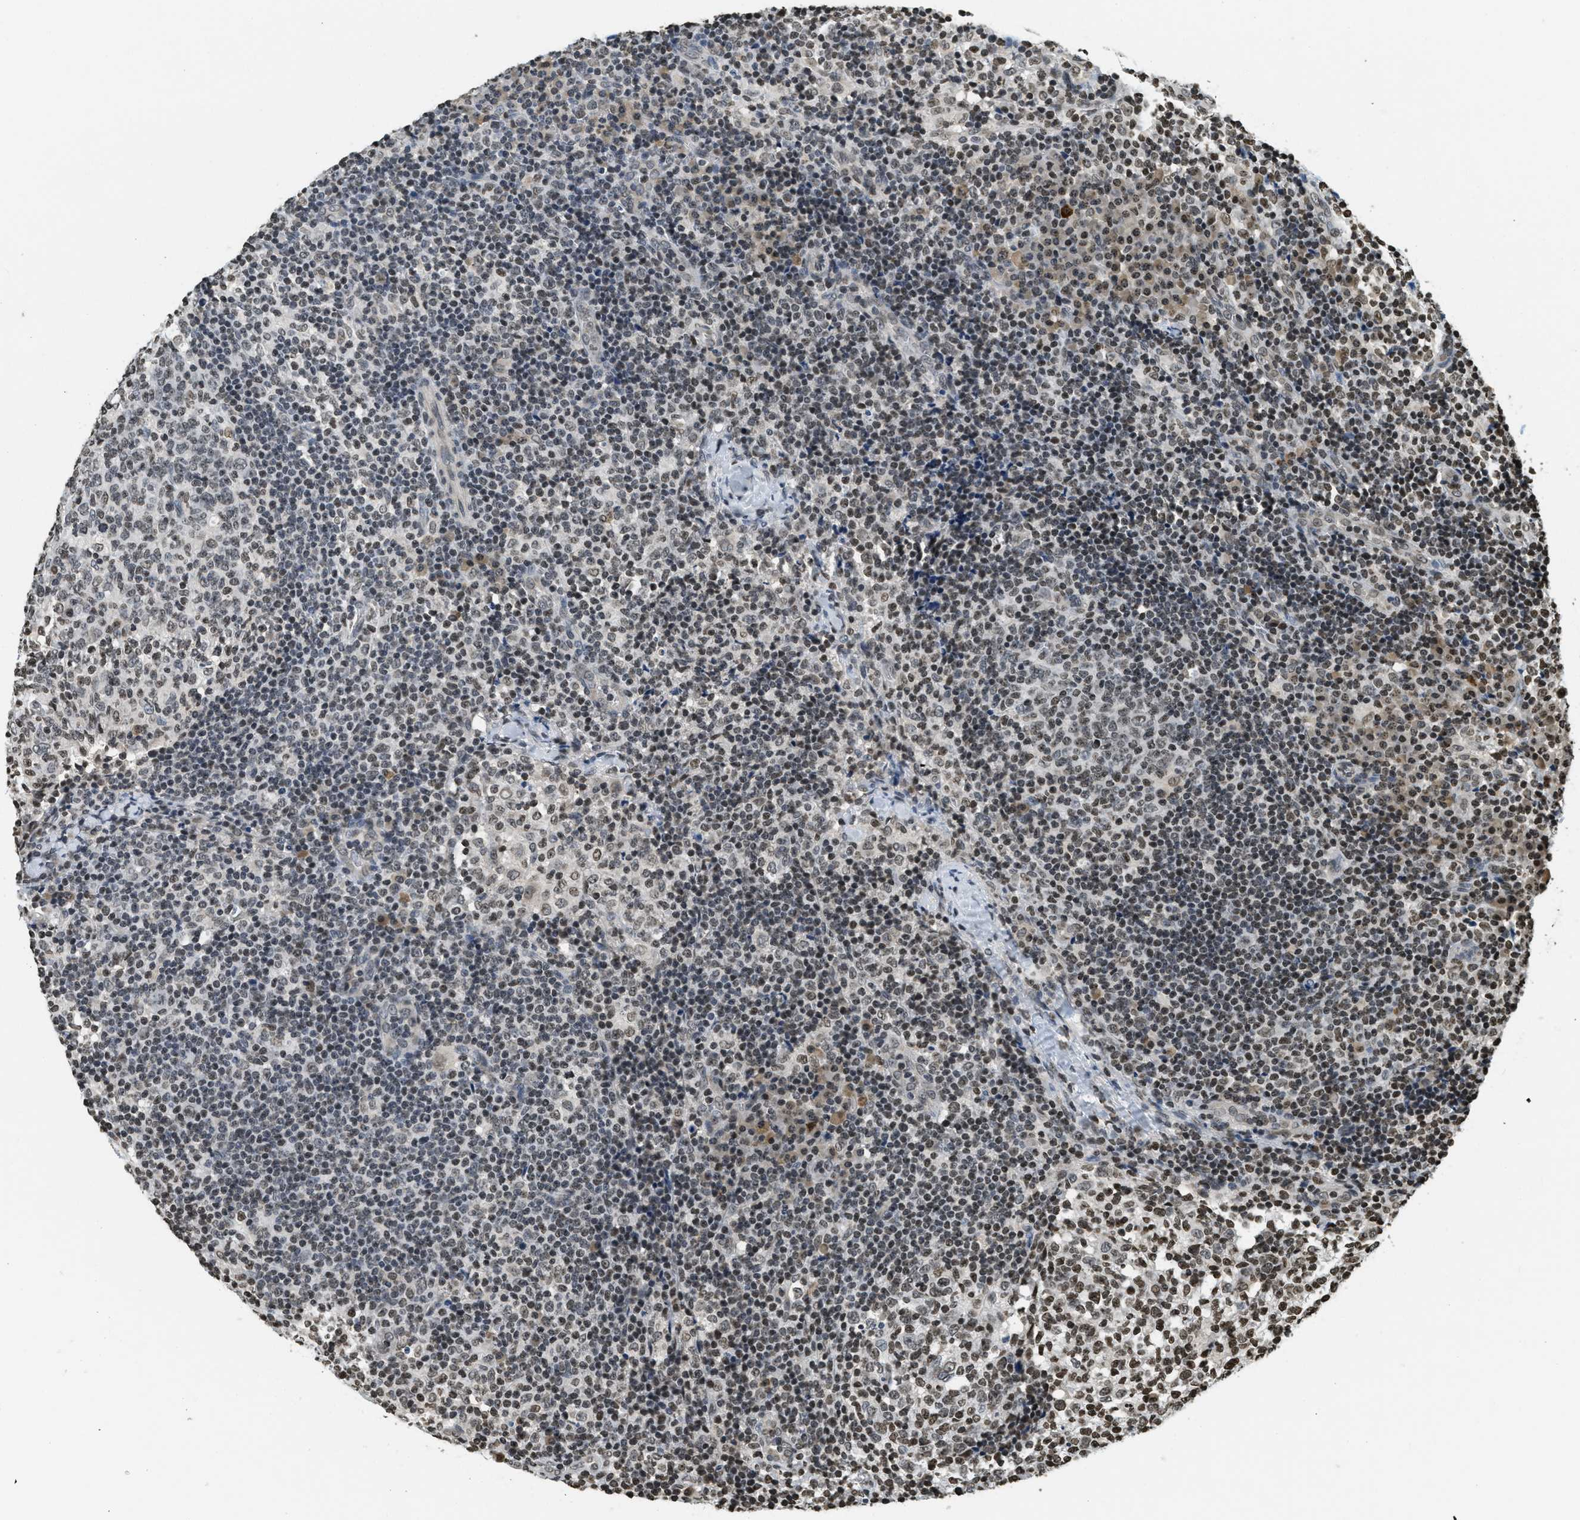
{"staining": {"intensity": "moderate", "quantity": "25%-75%", "location": "nuclear"}, "tissue": "lymph node", "cell_type": "Germinal center cells", "image_type": "normal", "snomed": [{"axis": "morphology", "description": "Normal tissue, NOS"}, {"axis": "morphology", "description": "Inflammation, NOS"}, {"axis": "topography", "description": "Lymph node"}], "caption": "Immunohistochemistry (IHC) micrograph of unremarkable lymph node: human lymph node stained using IHC demonstrates medium levels of moderate protein expression localized specifically in the nuclear of germinal center cells, appearing as a nuclear brown color.", "gene": "LDB2", "patient": {"sex": "male", "age": 55}}